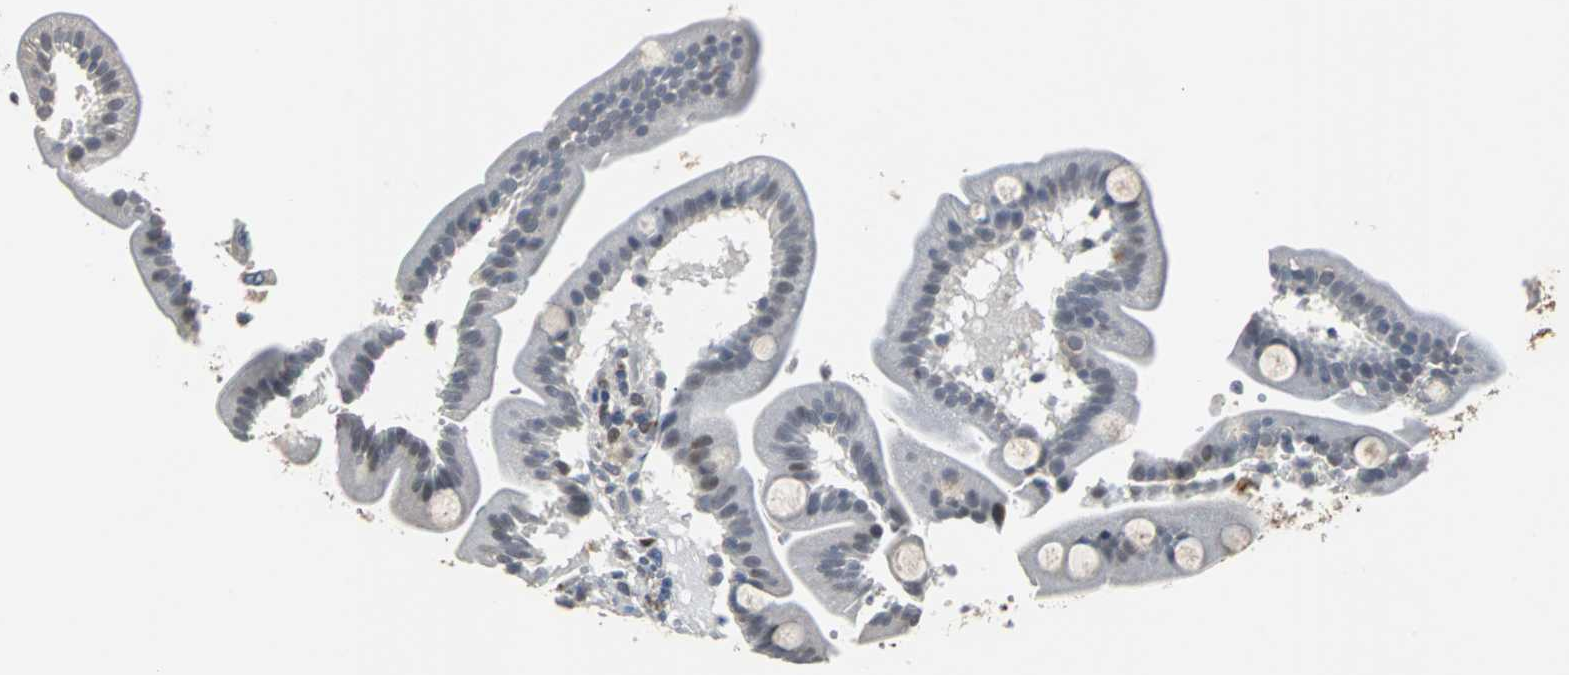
{"staining": {"intensity": "negative", "quantity": "none", "location": "none"}, "tissue": "duodenum", "cell_type": "Glandular cells", "image_type": "normal", "snomed": [{"axis": "morphology", "description": "Normal tissue, NOS"}, {"axis": "topography", "description": "Duodenum"}], "caption": "DAB immunohistochemical staining of unremarkable duodenum shows no significant positivity in glandular cells. (Immunohistochemistry, brightfield microscopy, high magnification).", "gene": "HLX", "patient": {"sex": "male", "age": 54}}